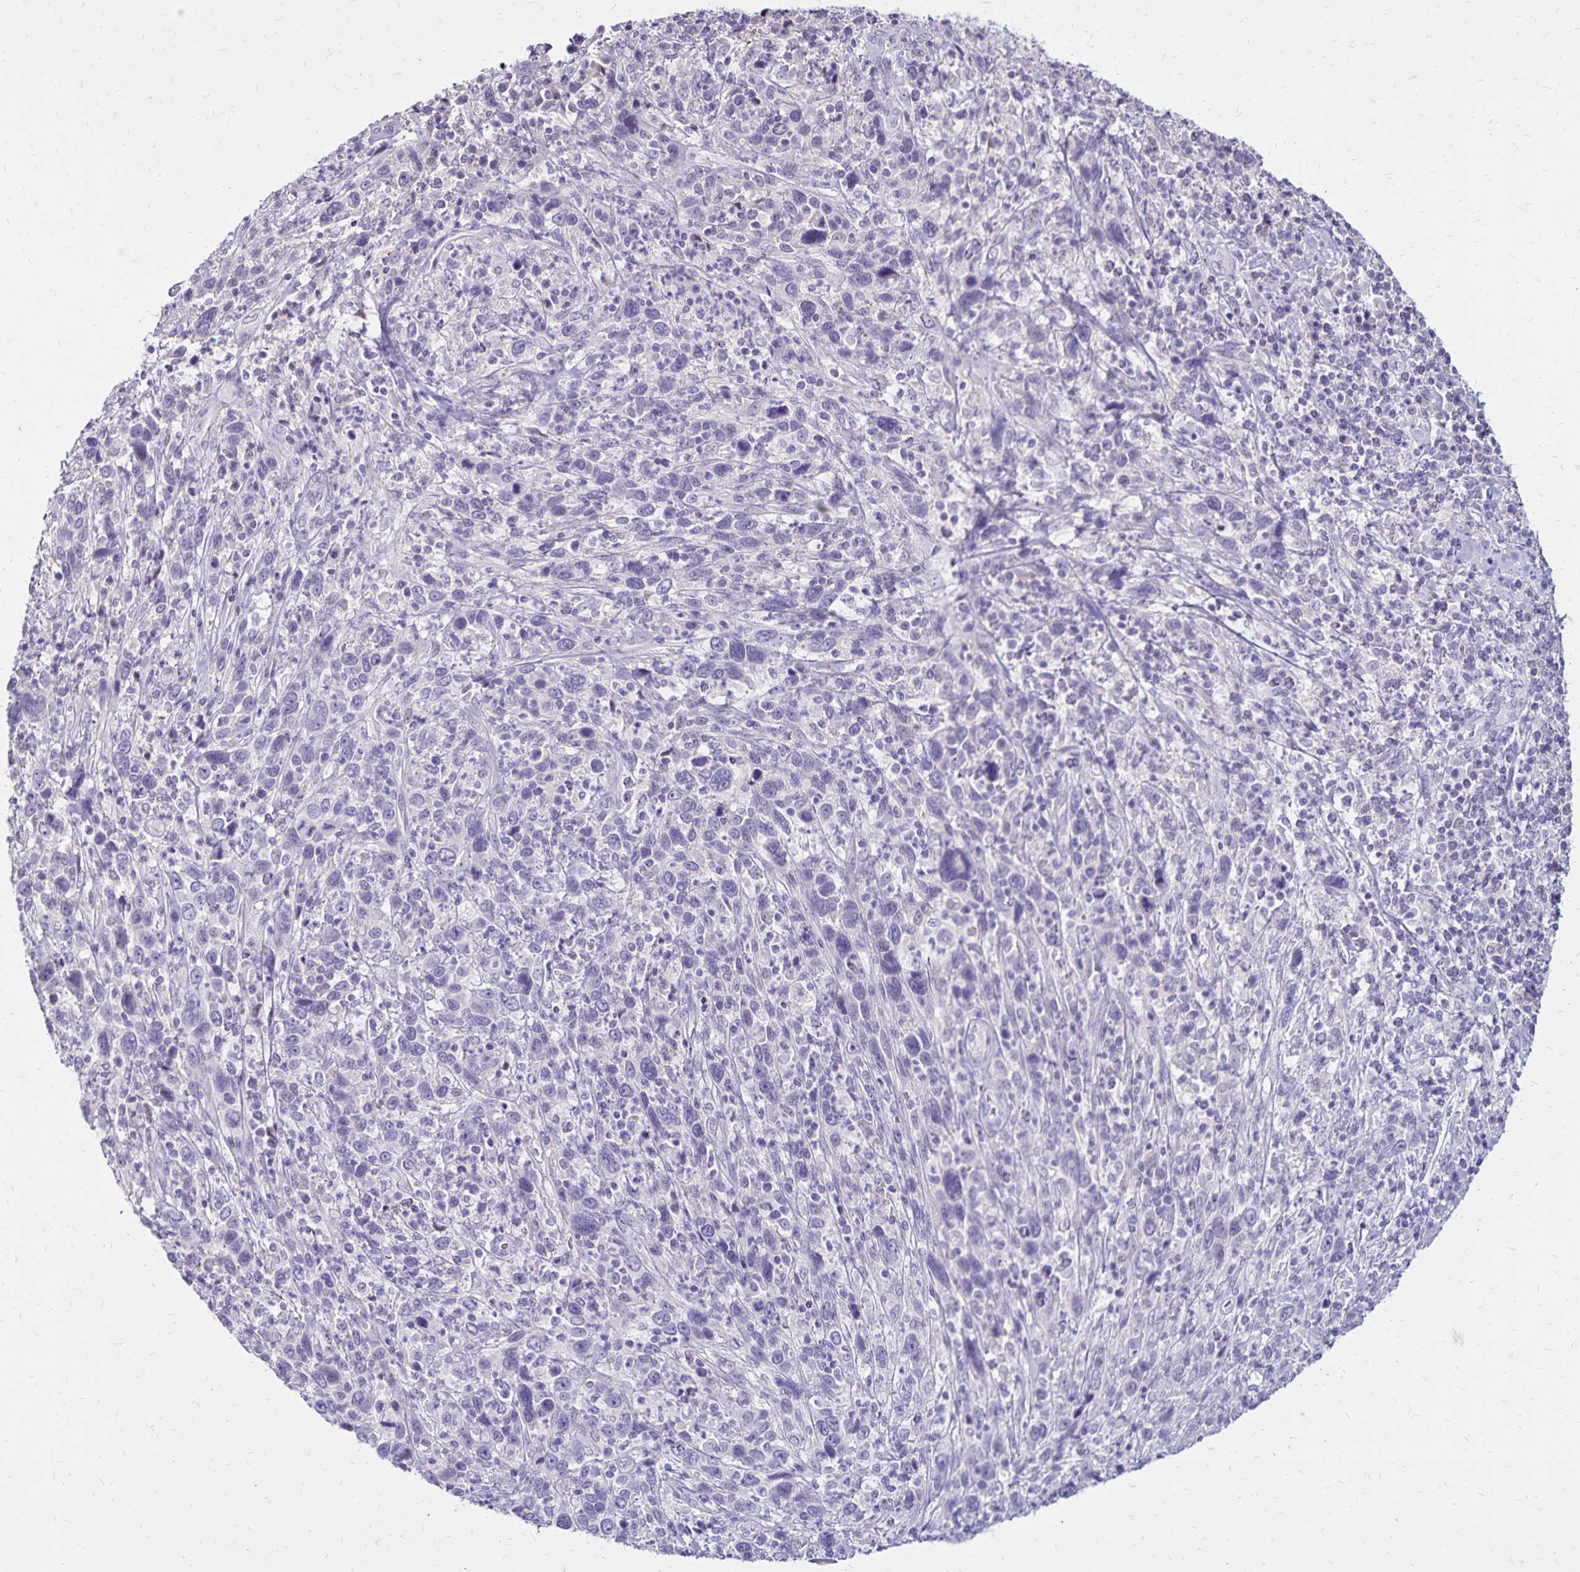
{"staining": {"intensity": "negative", "quantity": "none", "location": "none"}, "tissue": "cervical cancer", "cell_type": "Tumor cells", "image_type": "cancer", "snomed": [{"axis": "morphology", "description": "Squamous cell carcinoma, NOS"}, {"axis": "topography", "description": "Cervix"}], "caption": "This micrograph is of cervical cancer stained with immunohistochemistry to label a protein in brown with the nuclei are counter-stained blue. There is no staining in tumor cells.", "gene": "SH3GL3", "patient": {"sex": "female", "age": 46}}